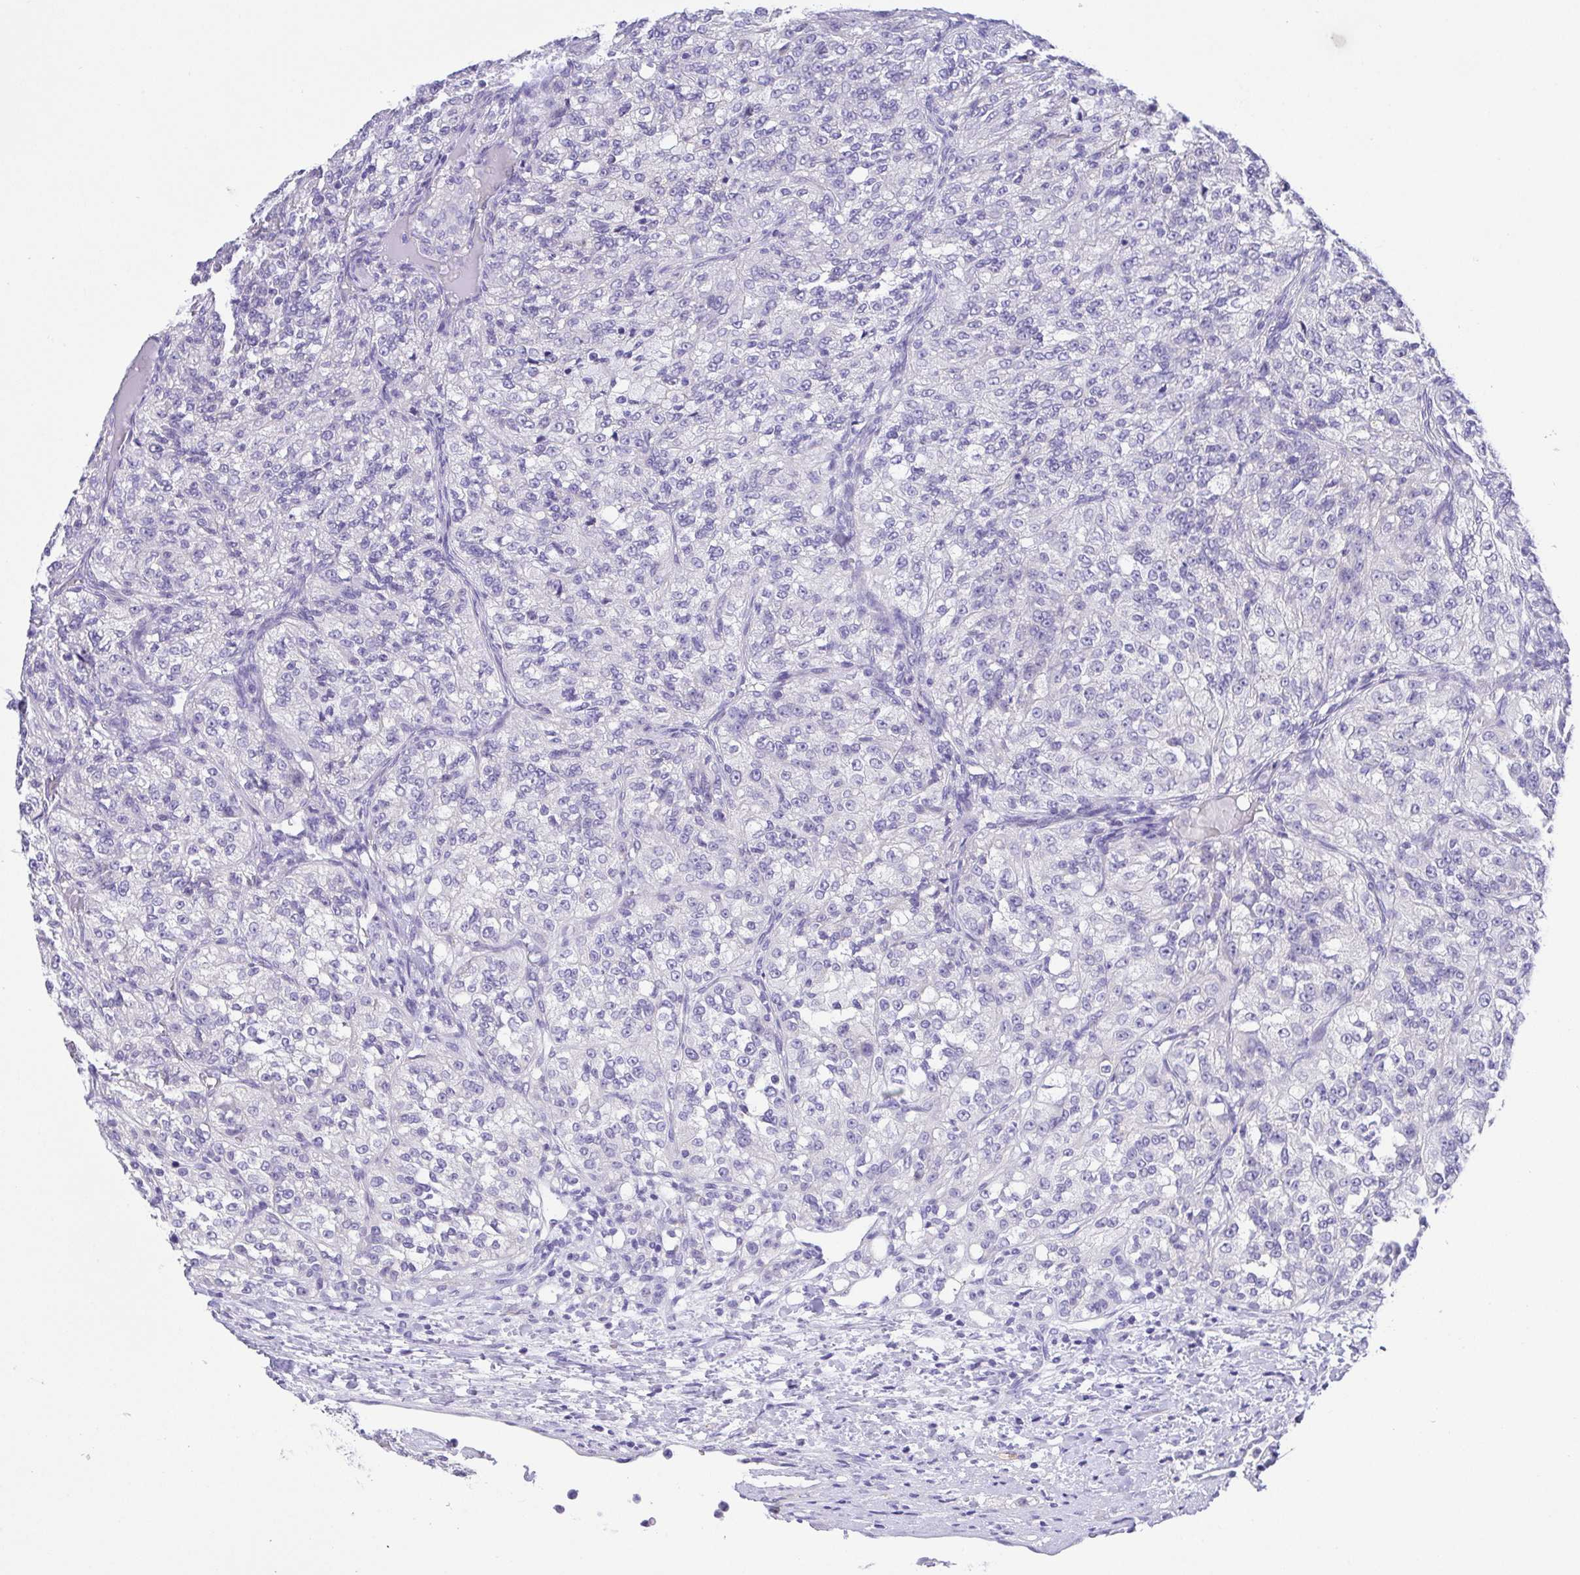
{"staining": {"intensity": "negative", "quantity": "none", "location": "none"}, "tissue": "renal cancer", "cell_type": "Tumor cells", "image_type": "cancer", "snomed": [{"axis": "morphology", "description": "Adenocarcinoma, NOS"}, {"axis": "topography", "description": "Kidney"}], "caption": "DAB (3,3'-diaminobenzidine) immunohistochemical staining of human renal cancer (adenocarcinoma) displays no significant positivity in tumor cells.", "gene": "SPATA4", "patient": {"sex": "female", "age": 63}}